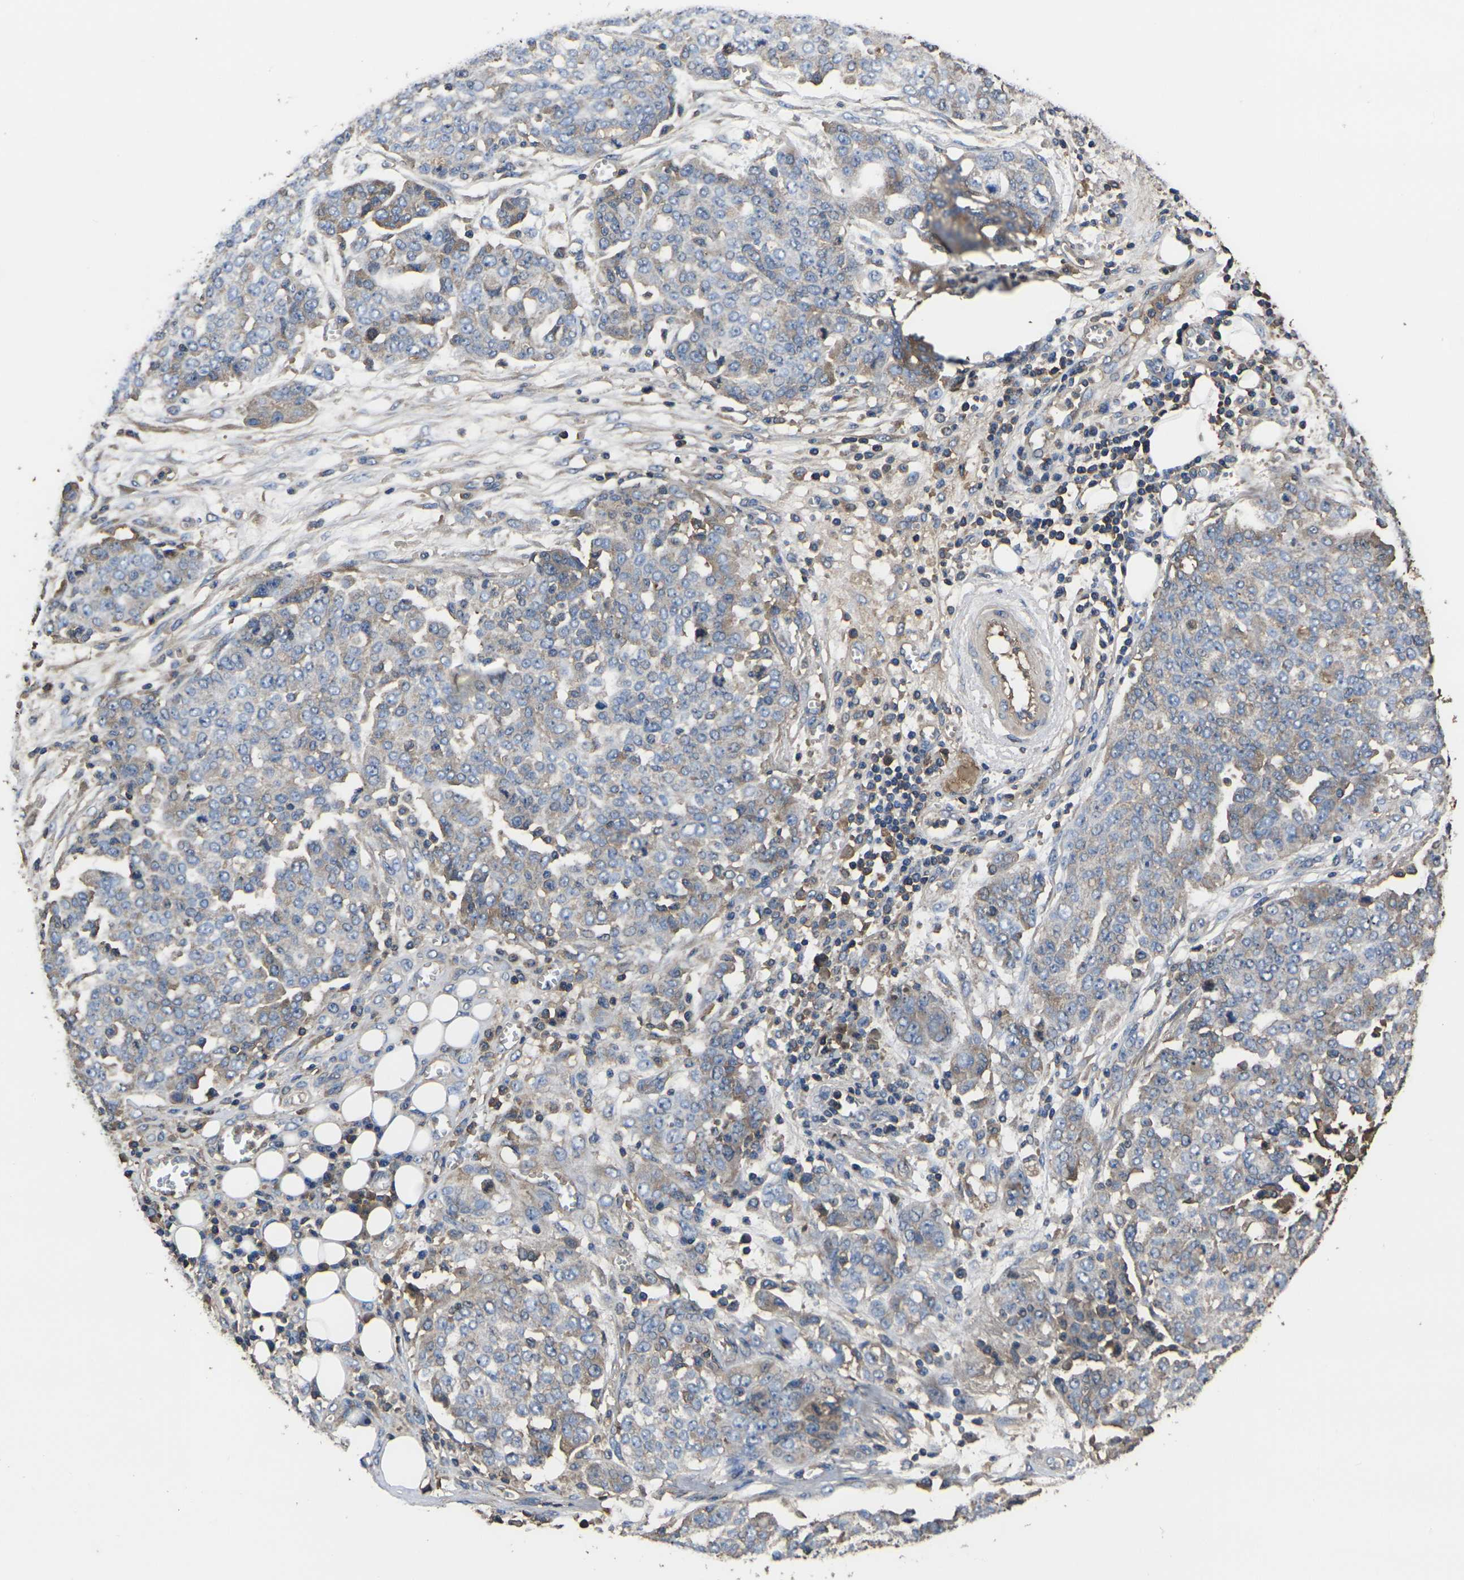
{"staining": {"intensity": "weak", "quantity": "25%-75%", "location": "cytoplasmic/membranous"}, "tissue": "ovarian cancer", "cell_type": "Tumor cells", "image_type": "cancer", "snomed": [{"axis": "morphology", "description": "Cystadenocarcinoma, serous, NOS"}, {"axis": "topography", "description": "Soft tissue"}, {"axis": "topography", "description": "Ovary"}], "caption": "A micrograph showing weak cytoplasmic/membranous expression in approximately 25%-75% of tumor cells in serous cystadenocarcinoma (ovarian), as visualized by brown immunohistochemical staining.", "gene": "HSPG2", "patient": {"sex": "female", "age": 57}}